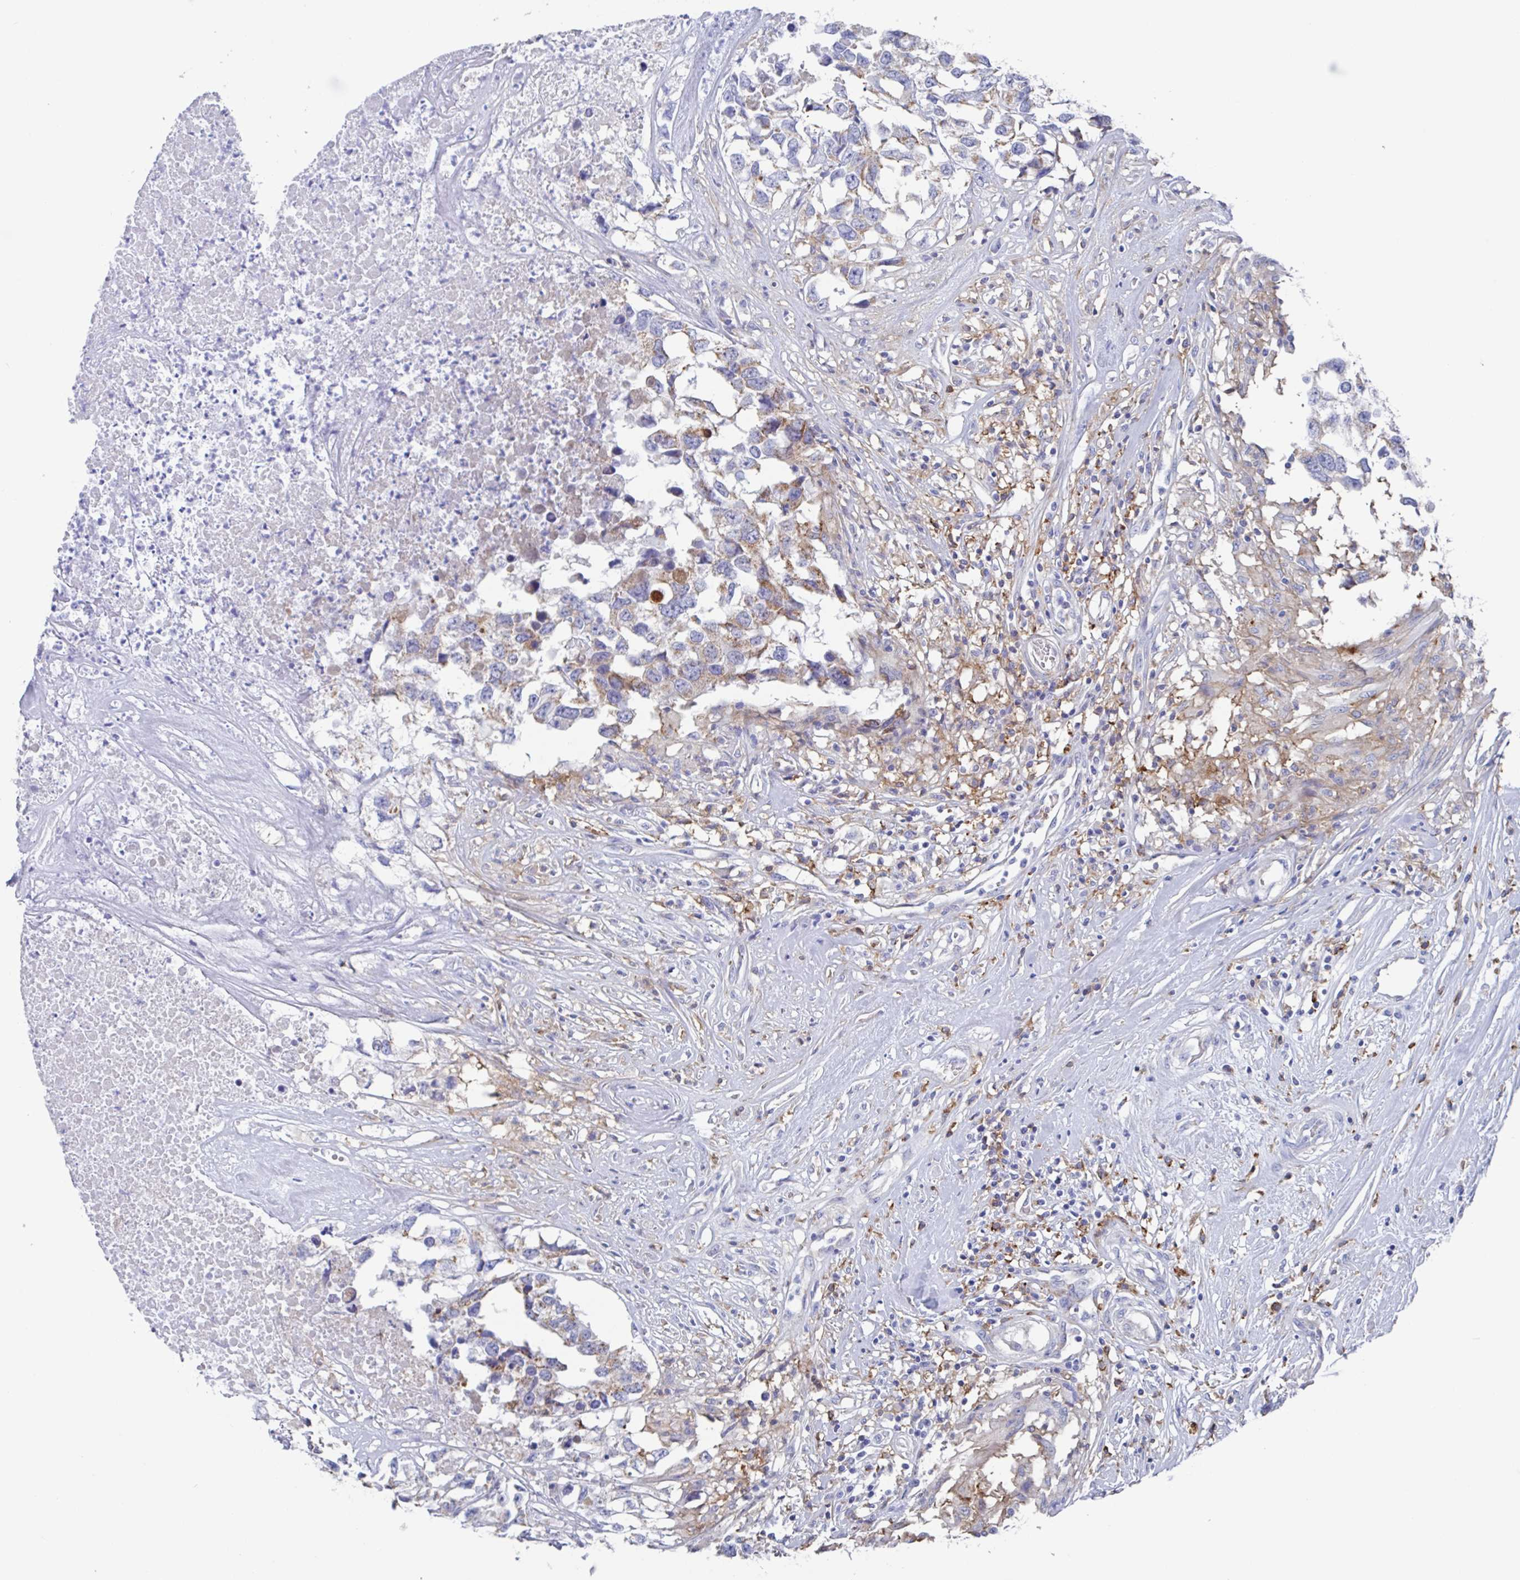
{"staining": {"intensity": "moderate", "quantity": "25%-75%", "location": "cytoplasmic/membranous"}, "tissue": "testis cancer", "cell_type": "Tumor cells", "image_type": "cancer", "snomed": [{"axis": "morphology", "description": "Carcinoma, Embryonal, NOS"}, {"axis": "topography", "description": "Testis"}], "caption": "Protein expression analysis of human testis cancer (embryonal carcinoma) reveals moderate cytoplasmic/membranous positivity in about 25%-75% of tumor cells.", "gene": "FCGR3A", "patient": {"sex": "male", "age": 83}}